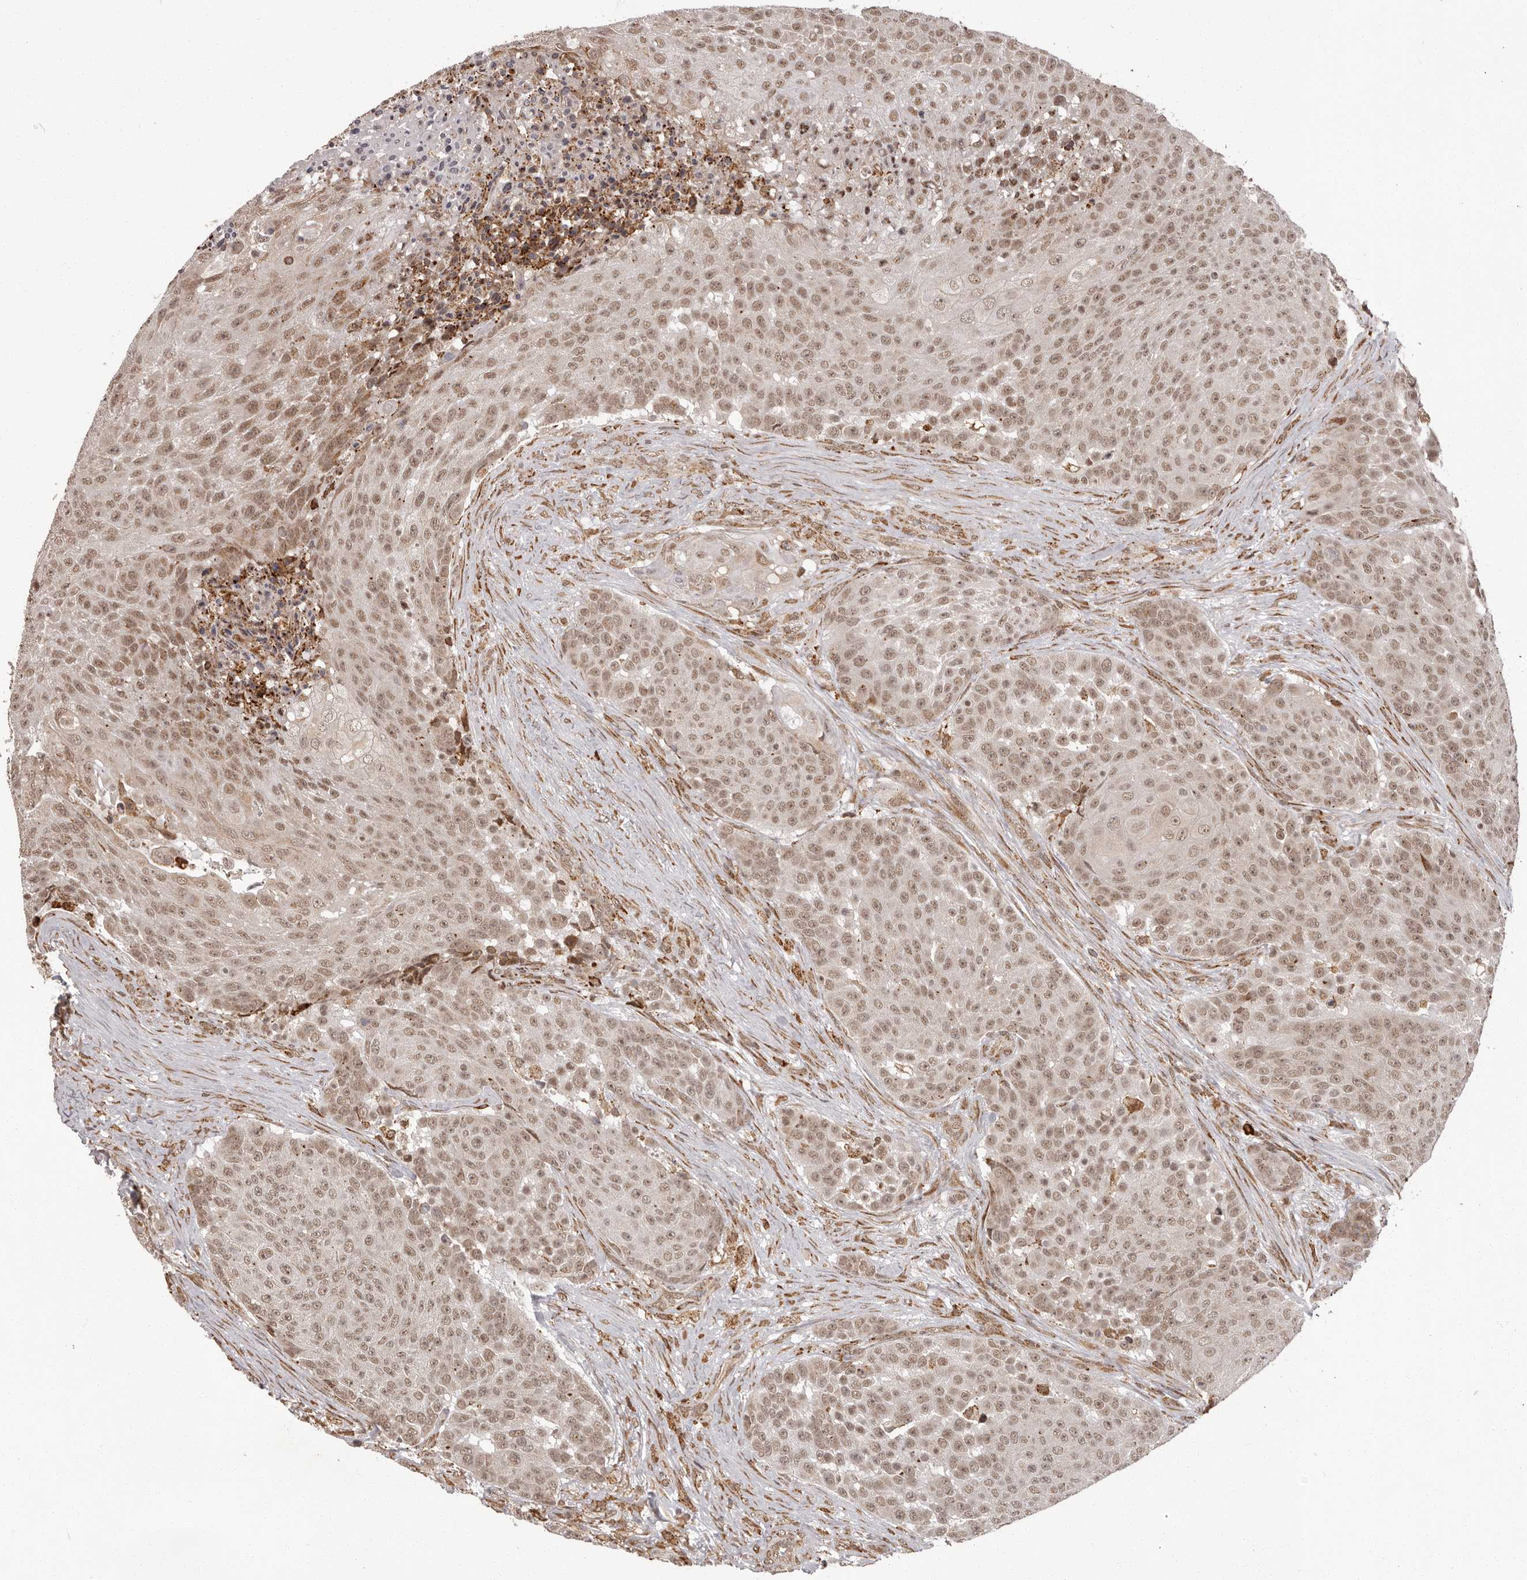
{"staining": {"intensity": "moderate", "quantity": ">75%", "location": "nuclear"}, "tissue": "urothelial cancer", "cell_type": "Tumor cells", "image_type": "cancer", "snomed": [{"axis": "morphology", "description": "Urothelial carcinoma, High grade"}, {"axis": "topography", "description": "Urinary bladder"}], "caption": "Urothelial carcinoma (high-grade) tissue reveals moderate nuclear expression in approximately >75% of tumor cells, visualized by immunohistochemistry. (DAB (3,3'-diaminobenzidine) IHC with brightfield microscopy, high magnification).", "gene": "IL32", "patient": {"sex": "female", "age": 63}}